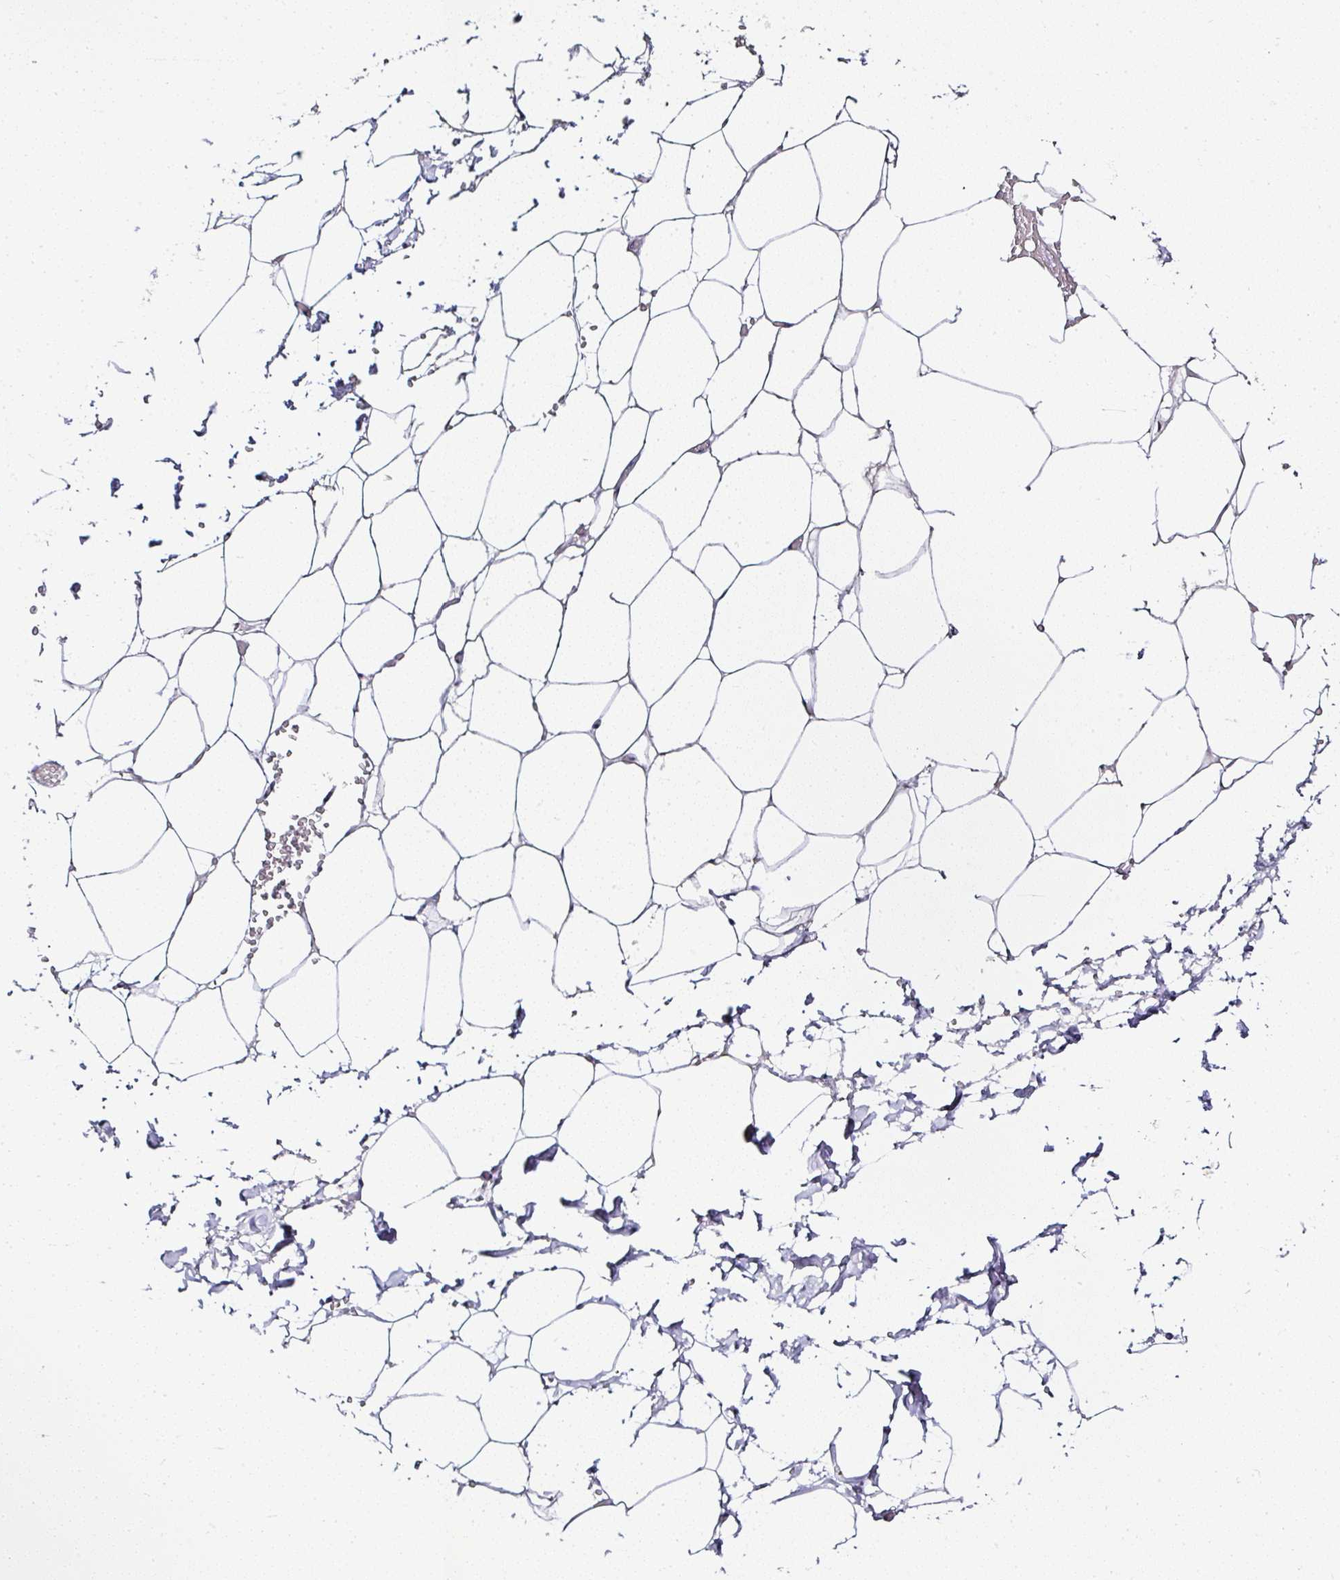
{"staining": {"intensity": "negative", "quantity": "none", "location": "none"}, "tissue": "adipose tissue", "cell_type": "Adipocytes", "image_type": "normal", "snomed": [{"axis": "morphology", "description": "Normal tissue, NOS"}, {"axis": "topography", "description": "Adipose tissue"}, {"axis": "topography", "description": "Vascular tissue"}, {"axis": "topography", "description": "Rectum"}, {"axis": "topography", "description": "Peripheral nerve tissue"}], "caption": "Immunohistochemical staining of benign adipose tissue demonstrates no significant expression in adipocytes.", "gene": "SERPINB3", "patient": {"sex": "female", "age": 69}}